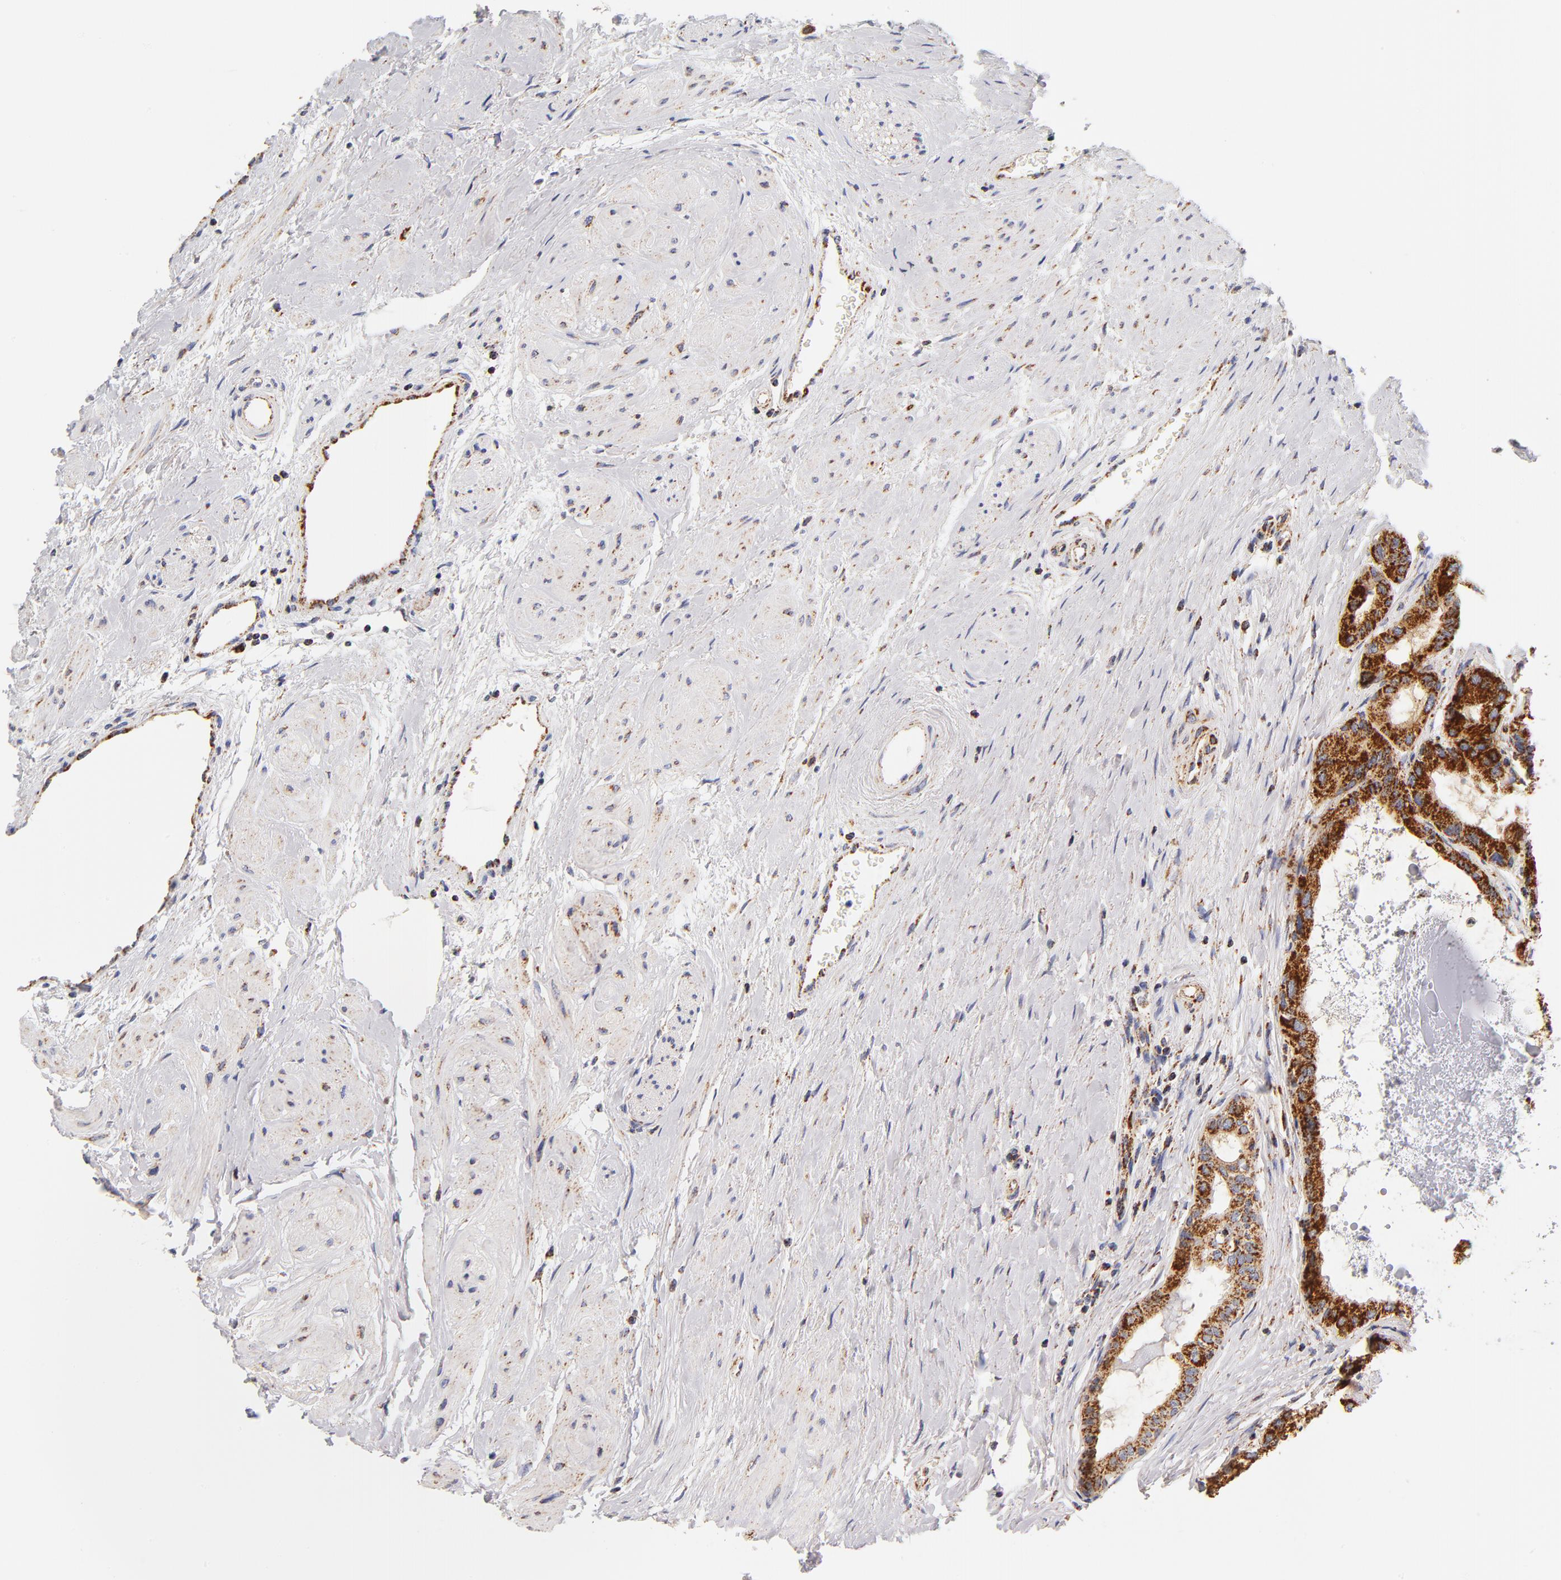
{"staining": {"intensity": "strong", "quantity": ">75%", "location": "cytoplasmic/membranous"}, "tissue": "prostate", "cell_type": "Glandular cells", "image_type": "normal", "snomed": [{"axis": "morphology", "description": "Normal tissue, NOS"}, {"axis": "topography", "description": "Prostate"}], "caption": "Immunohistochemistry (IHC) photomicrograph of normal prostate: human prostate stained using immunohistochemistry demonstrates high levels of strong protein expression localized specifically in the cytoplasmic/membranous of glandular cells, appearing as a cytoplasmic/membranous brown color.", "gene": "ECHS1", "patient": {"sex": "male", "age": 60}}